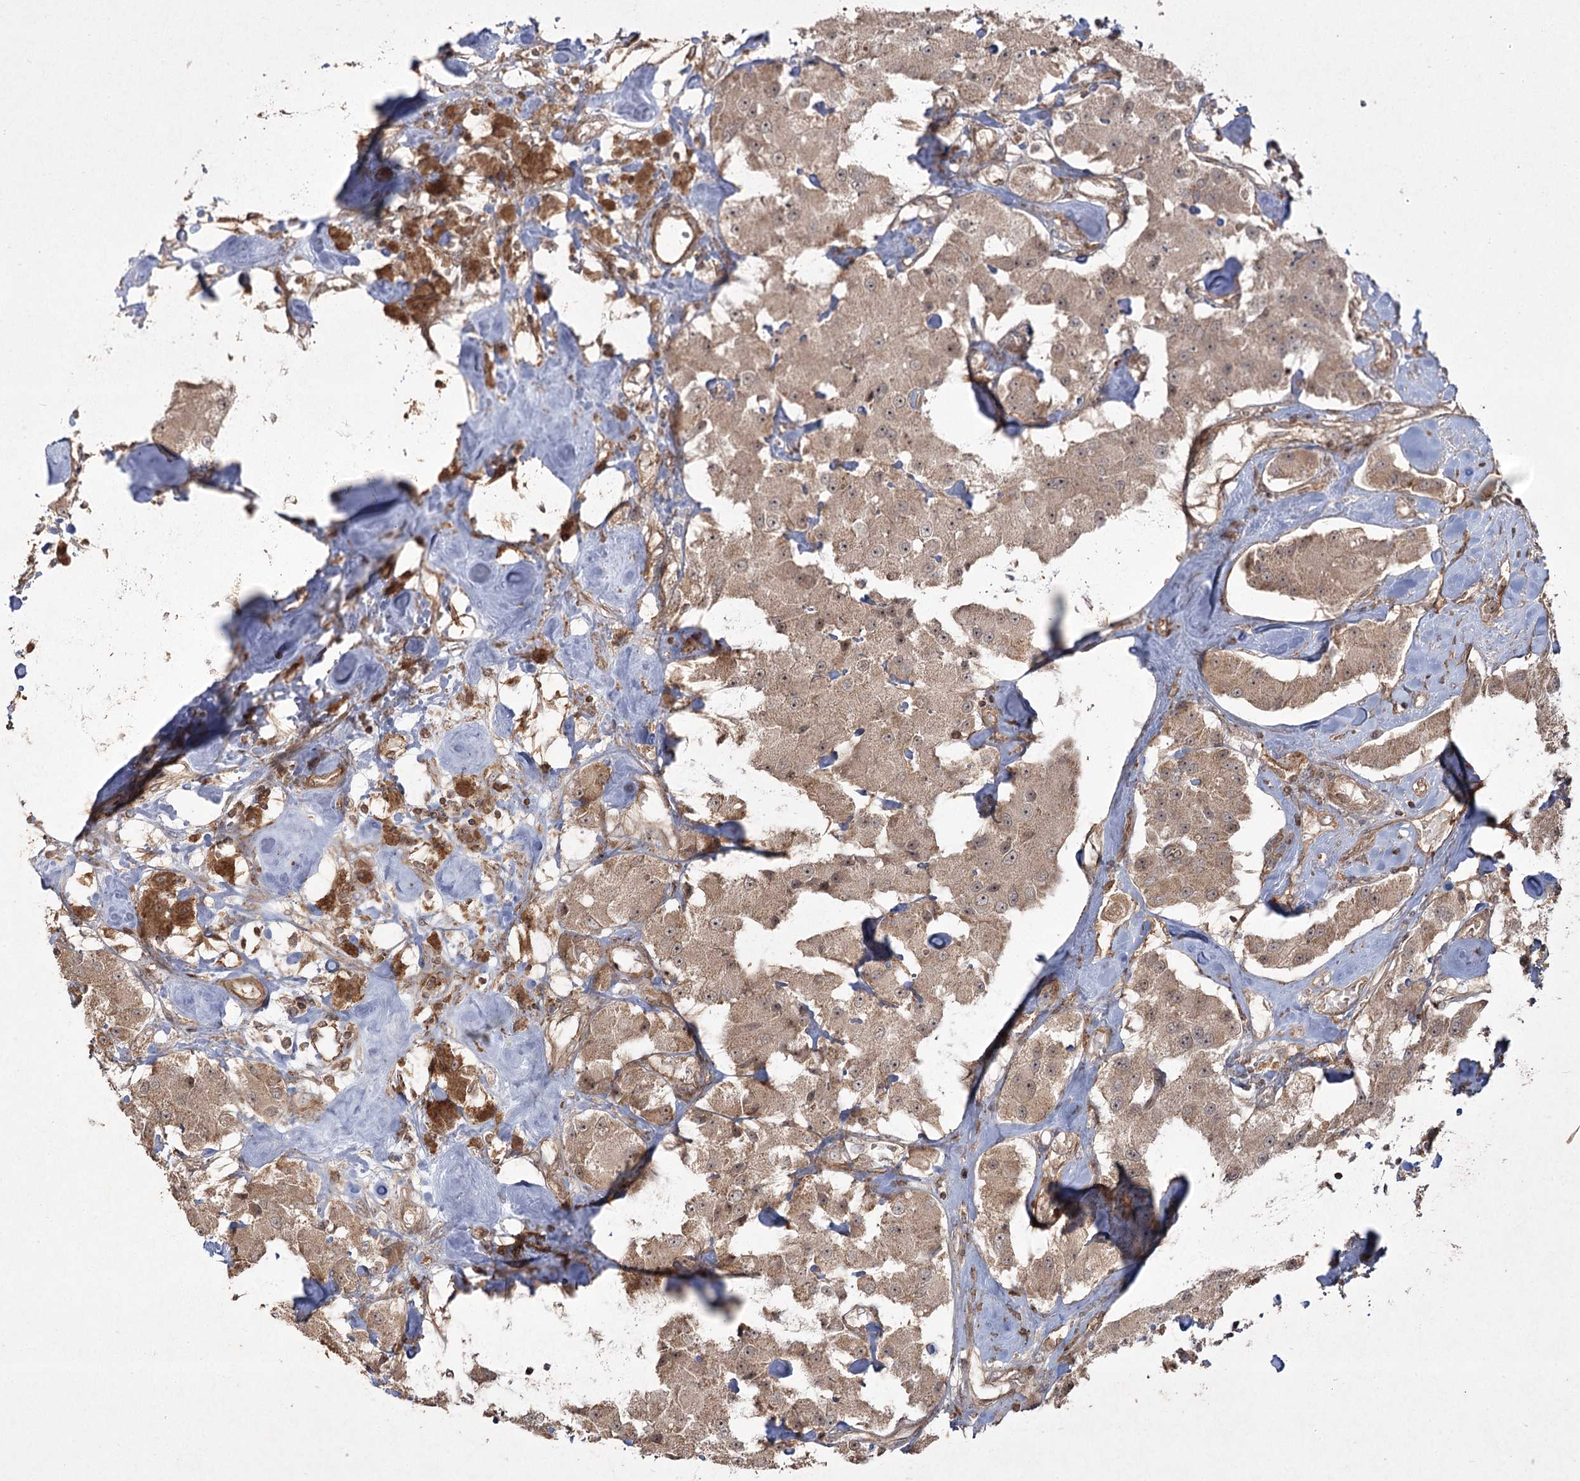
{"staining": {"intensity": "weak", "quantity": ">75%", "location": "cytoplasmic/membranous,nuclear"}, "tissue": "carcinoid", "cell_type": "Tumor cells", "image_type": "cancer", "snomed": [{"axis": "morphology", "description": "Carcinoid, malignant, NOS"}, {"axis": "topography", "description": "Pancreas"}], "caption": "Approximately >75% of tumor cells in malignant carcinoid demonstrate weak cytoplasmic/membranous and nuclear protein staining as visualized by brown immunohistochemical staining.", "gene": "CPLANE1", "patient": {"sex": "male", "age": 41}}